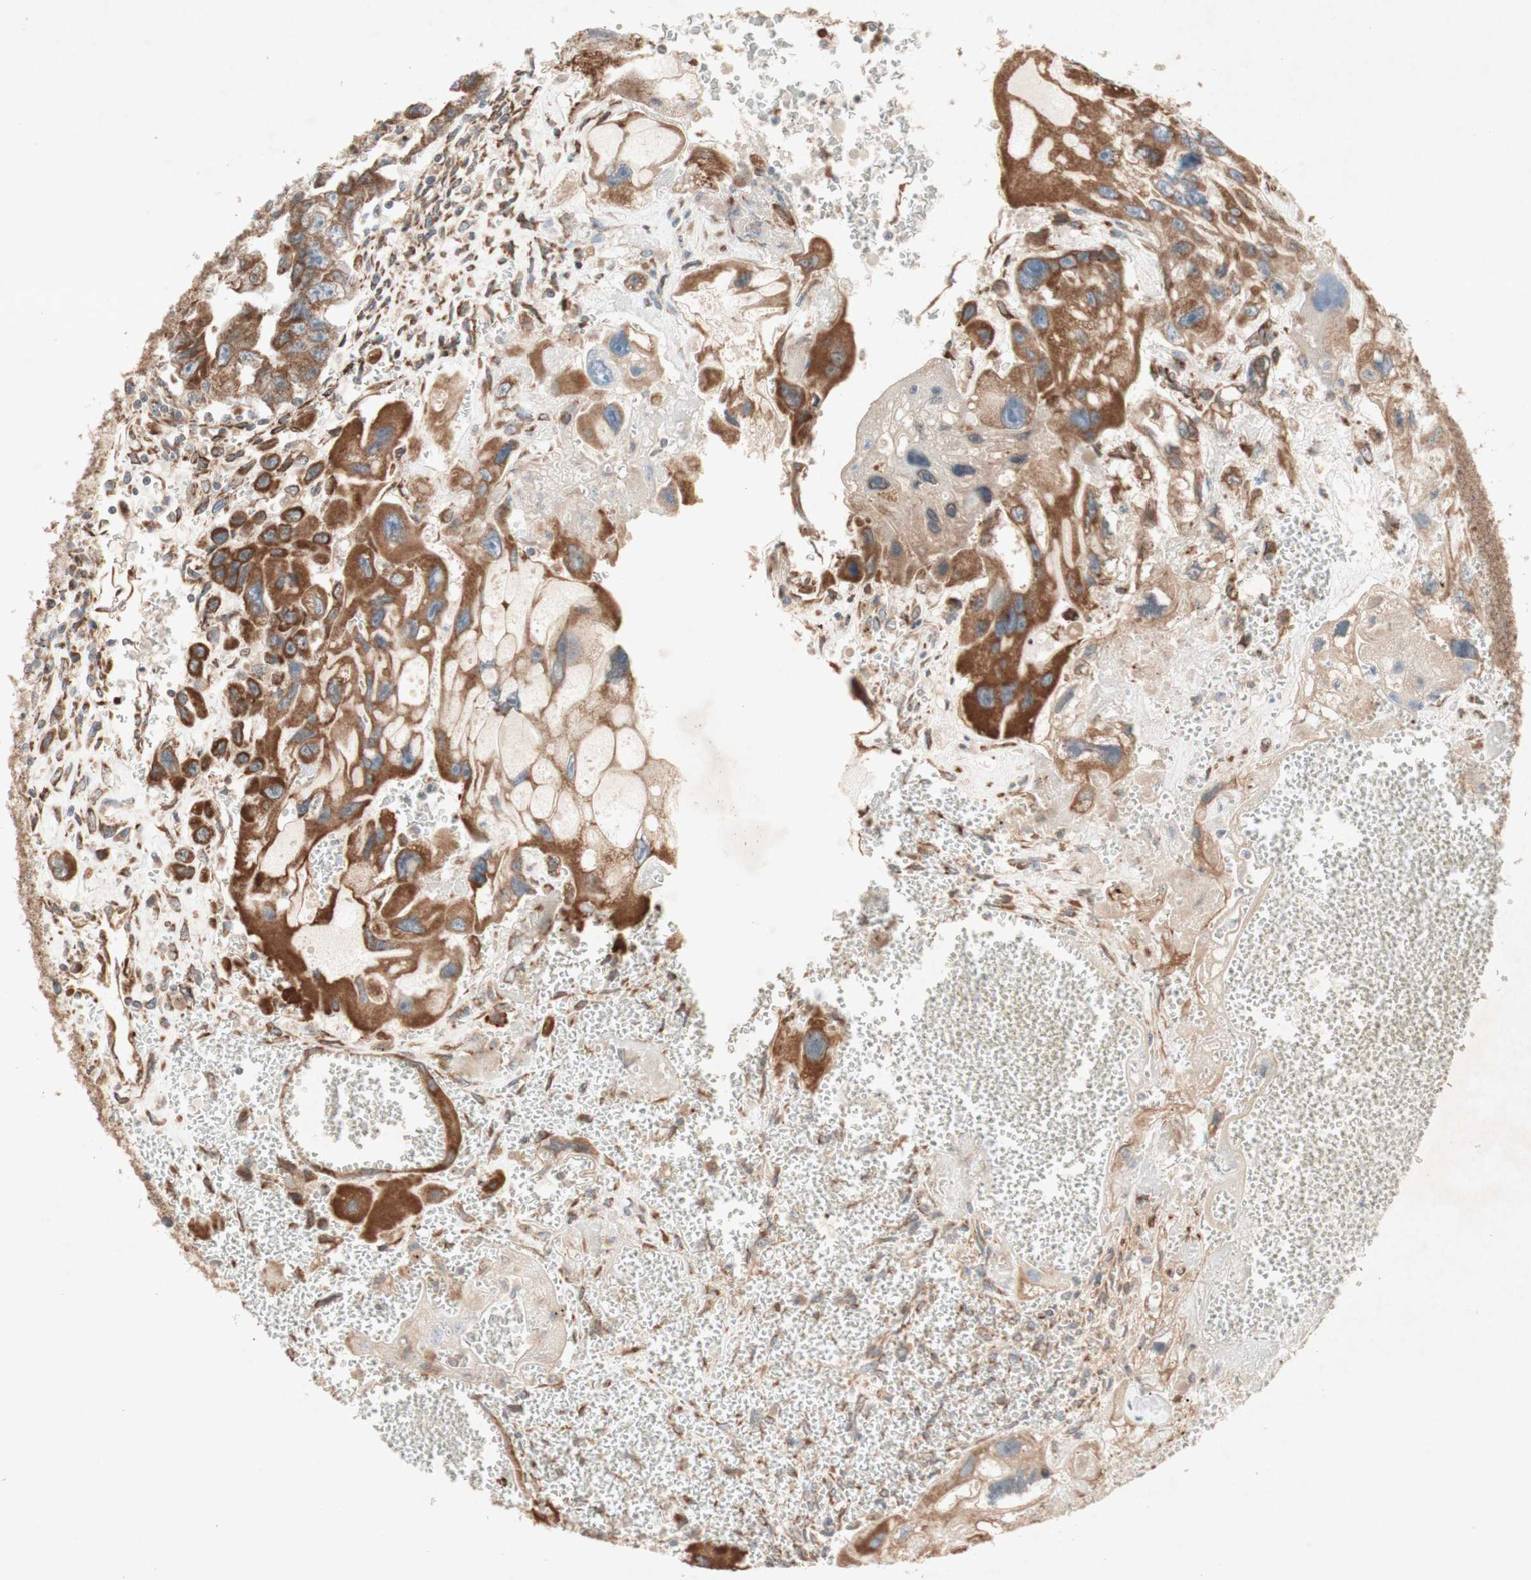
{"staining": {"intensity": "strong", "quantity": ">75%", "location": "cytoplasmic/membranous"}, "tissue": "testis cancer", "cell_type": "Tumor cells", "image_type": "cancer", "snomed": [{"axis": "morphology", "description": "Carcinoma, Embryonal, NOS"}, {"axis": "topography", "description": "Testis"}], "caption": "Embryonal carcinoma (testis) was stained to show a protein in brown. There is high levels of strong cytoplasmic/membranous expression in approximately >75% of tumor cells.", "gene": "SOCS2", "patient": {"sex": "male", "age": 28}}